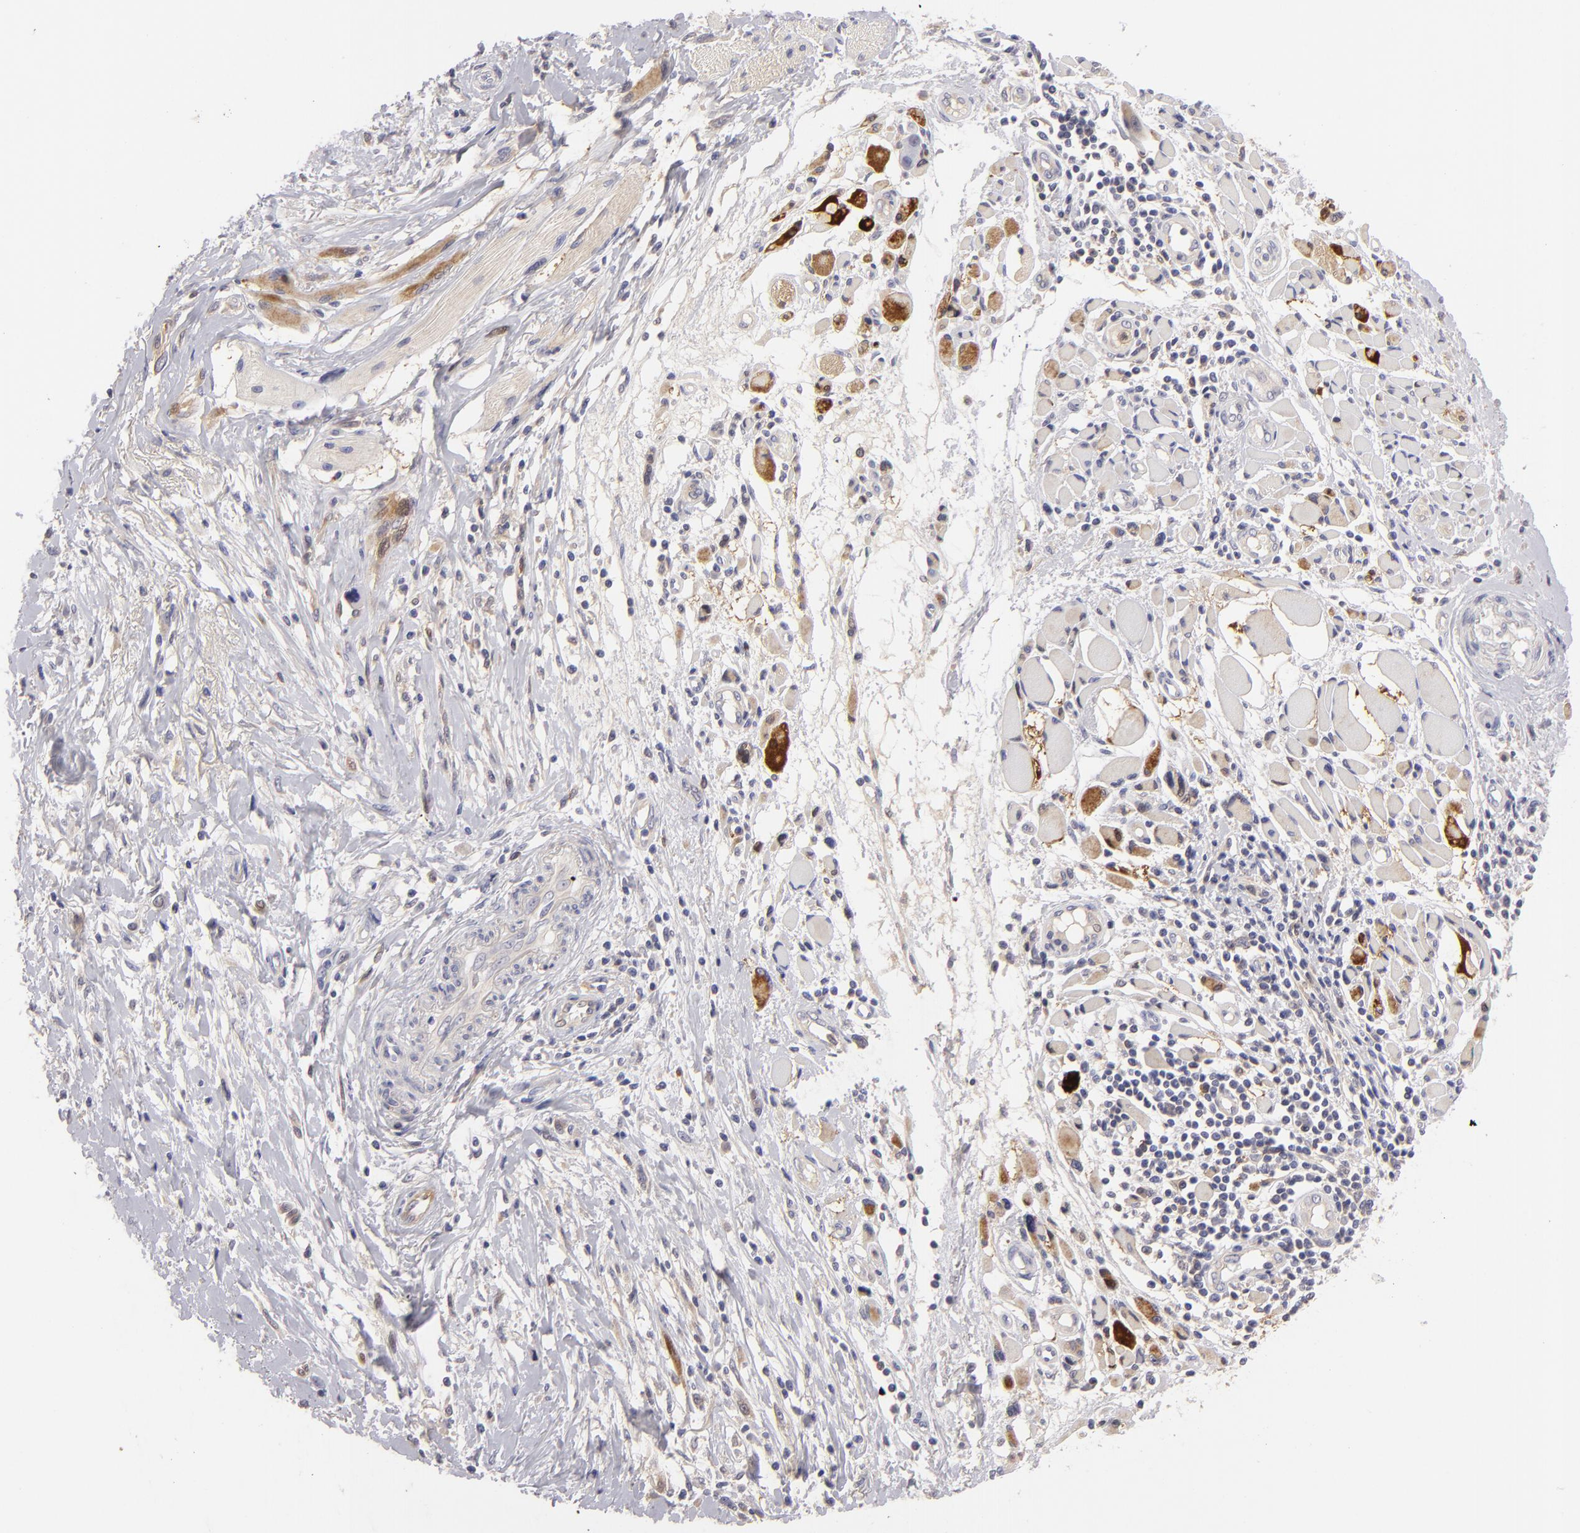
{"staining": {"intensity": "strong", "quantity": ">75%", "location": "cytoplasmic/membranous"}, "tissue": "melanoma", "cell_type": "Tumor cells", "image_type": "cancer", "snomed": [{"axis": "morphology", "description": "Malignant melanoma, NOS"}, {"axis": "topography", "description": "Skin"}], "caption": "About >75% of tumor cells in melanoma show strong cytoplasmic/membranous protein positivity as visualized by brown immunohistochemical staining.", "gene": "MMP10", "patient": {"sex": "male", "age": 91}}